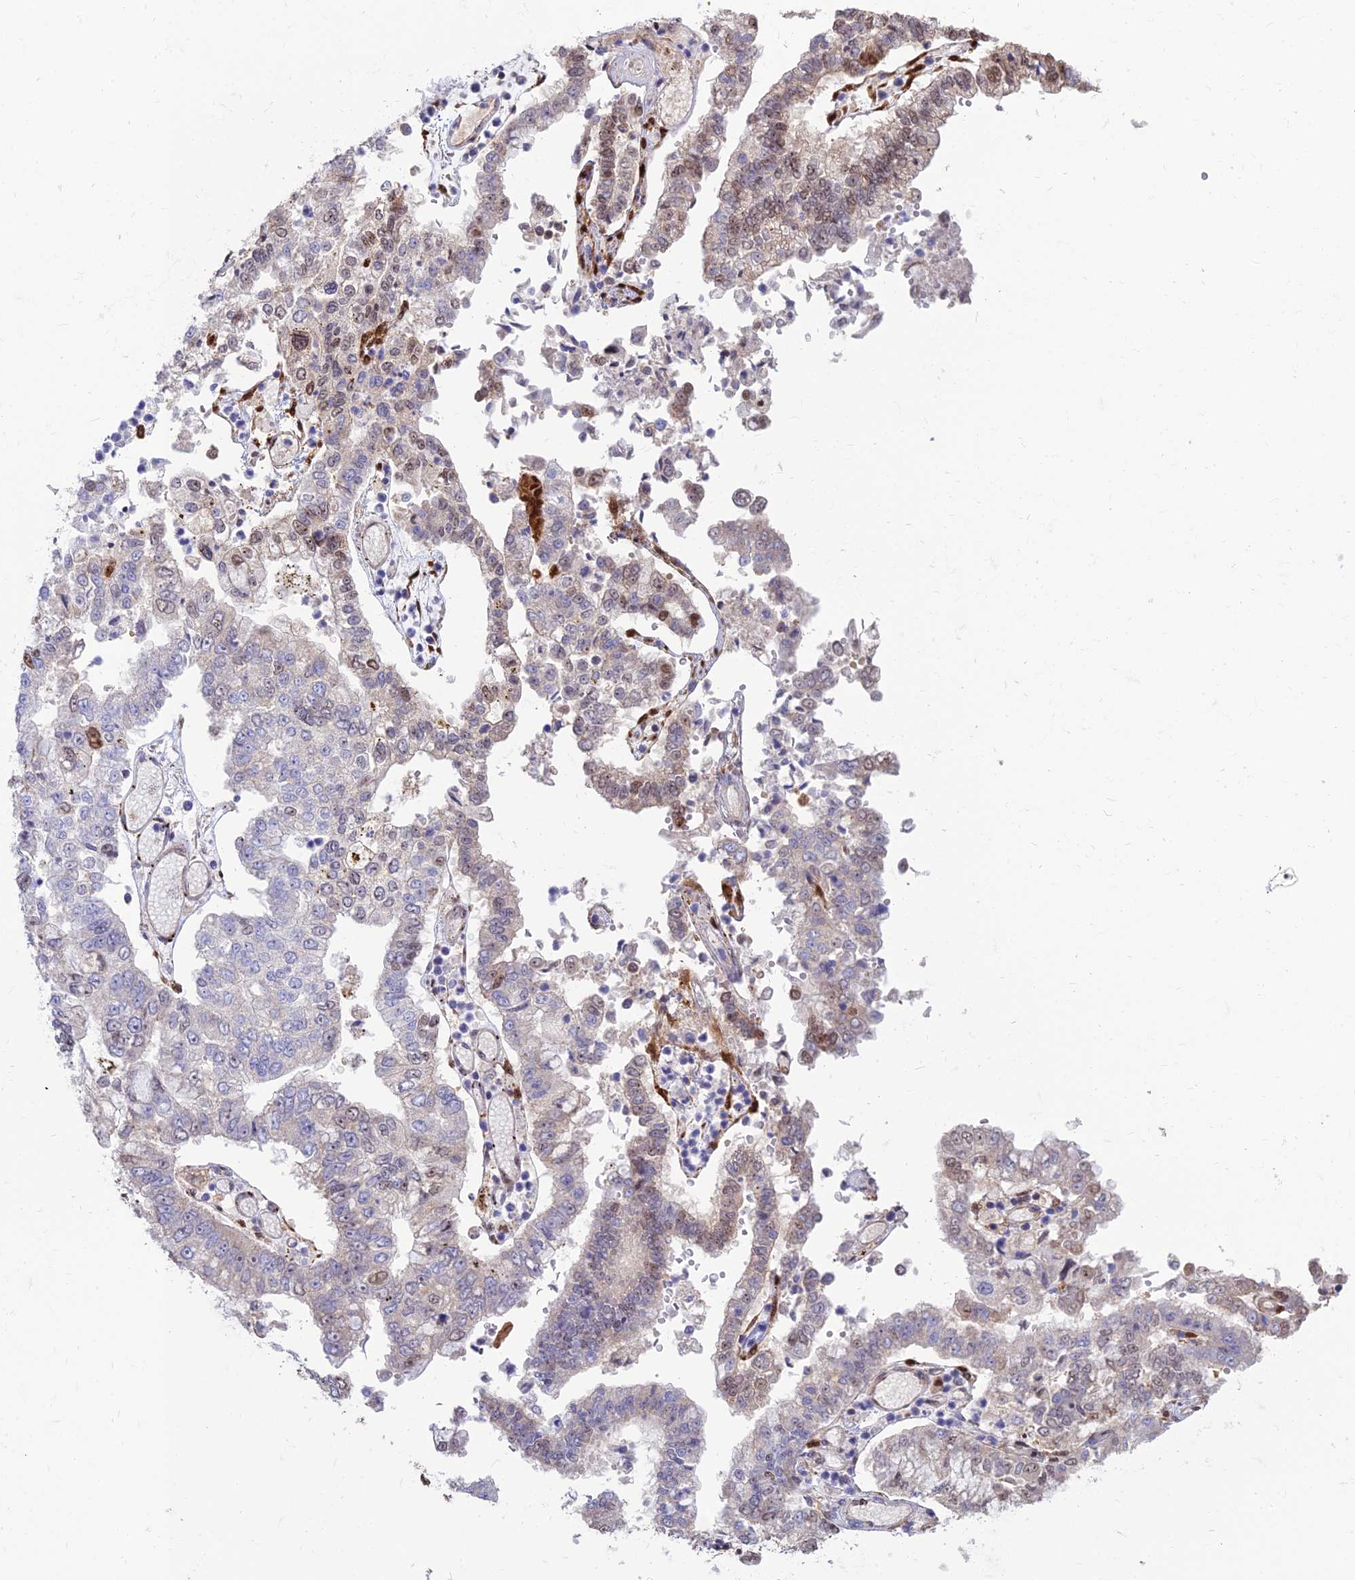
{"staining": {"intensity": "moderate", "quantity": "<25%", "location": "nuclear"}, "tissue": "stomach cancer", "cell_type": "Tumor cells", "image_type": "cancer", "snomed": [{"axis": "morphology", "description": "Adenocarcinoma, NOS"}, {"axis": "topography", "description": "Stomach"}], "caption": "The immunohistochemical stain highlights moderate nuclear positivity in tumor cells of stomach adenocarcinoma tissue.", "gene": "DNPEP", "patient": {"sex": "male", "age": 76}}